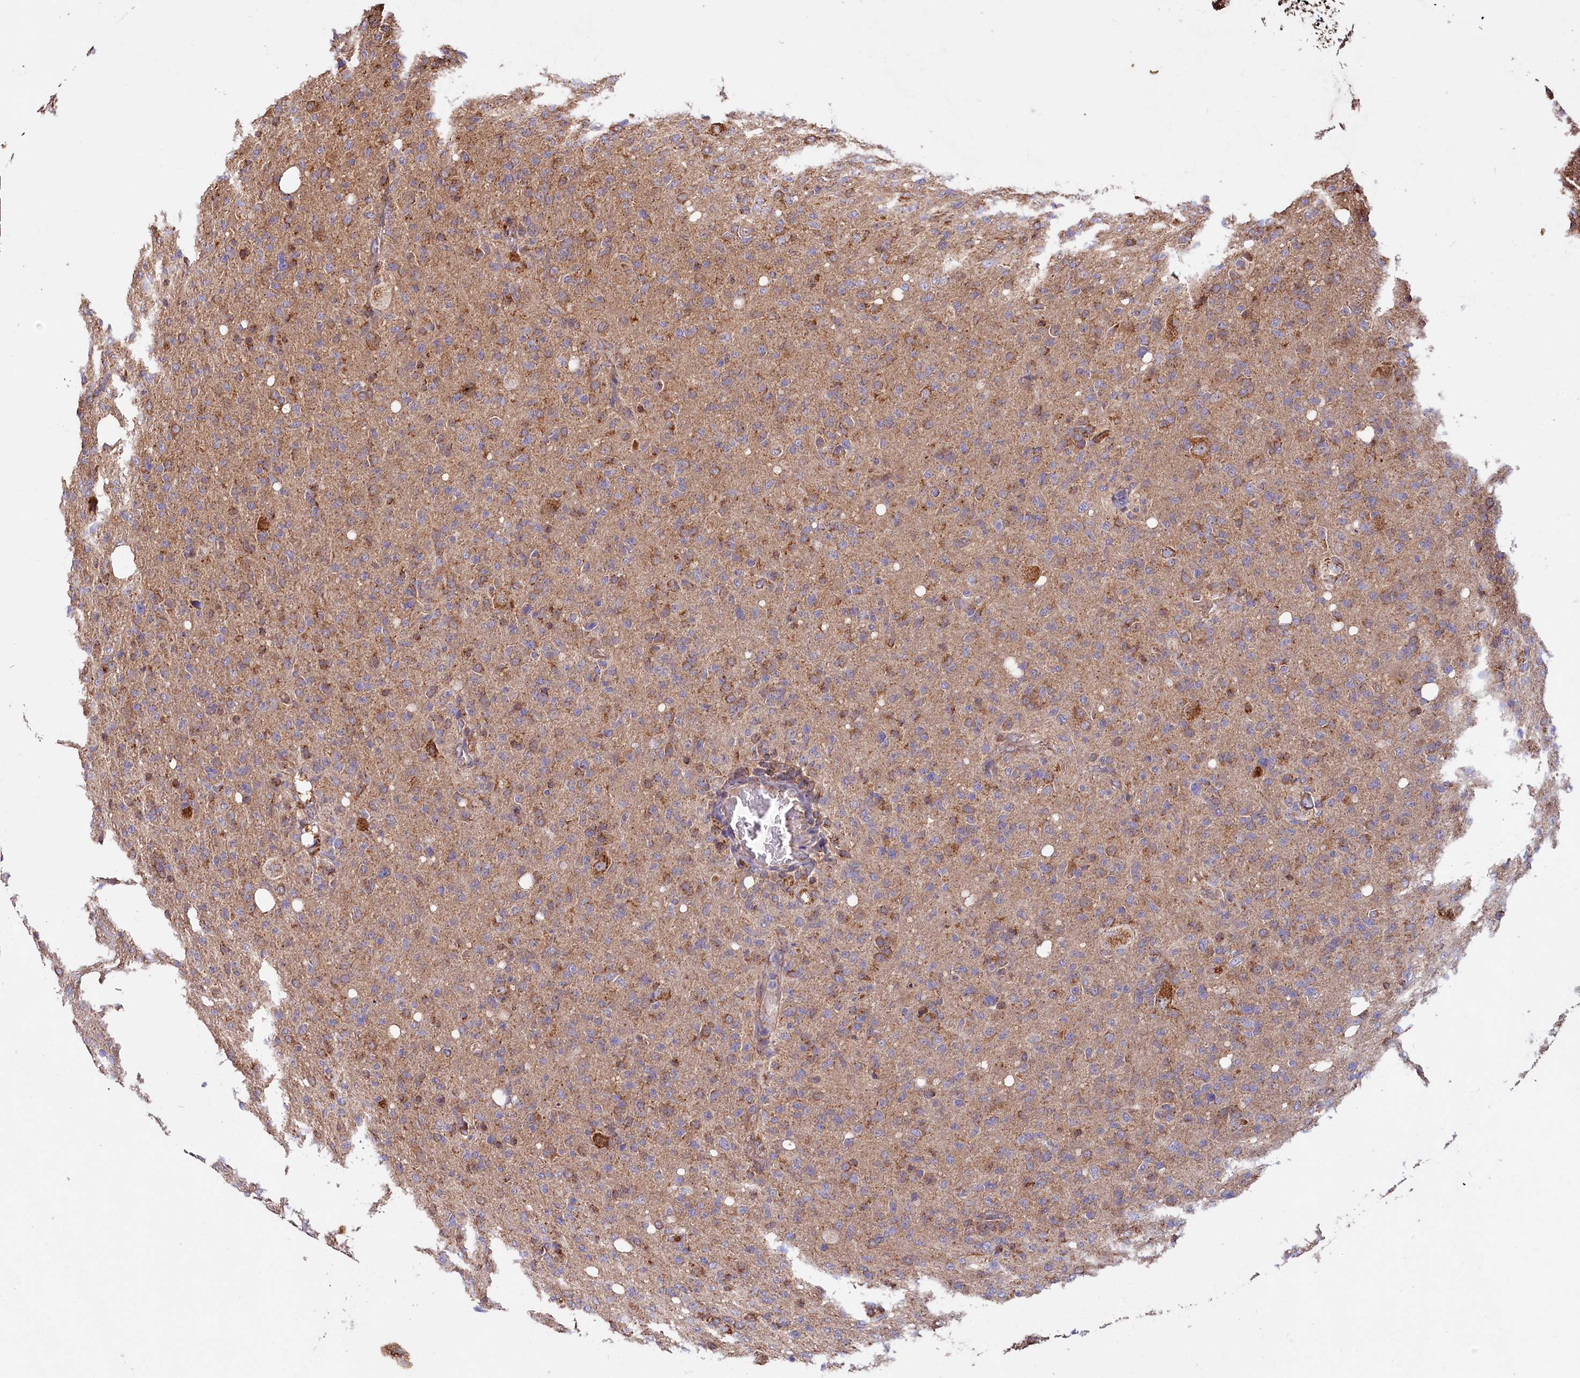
{"staining": {"intensity": "moderate", "quantity": "<25%", "location": "cytoplasmic/membranous"}, "tissue": "glioma", "cell_type": "Tumor cells", "image_type": "cancer", "snomed": [{"axis": "morphology", "description": "Glioma, malignant, High grade"}, {"axis": "topography", "description": "Brain"}], "caption": "Moderate cytoplasmic/membranous protein staining is seen in approximately <25% of tumor cells in malignant high-grade glioma.", "gene": "NUDT15", "patient": {"sex": "female", "age": 57}}